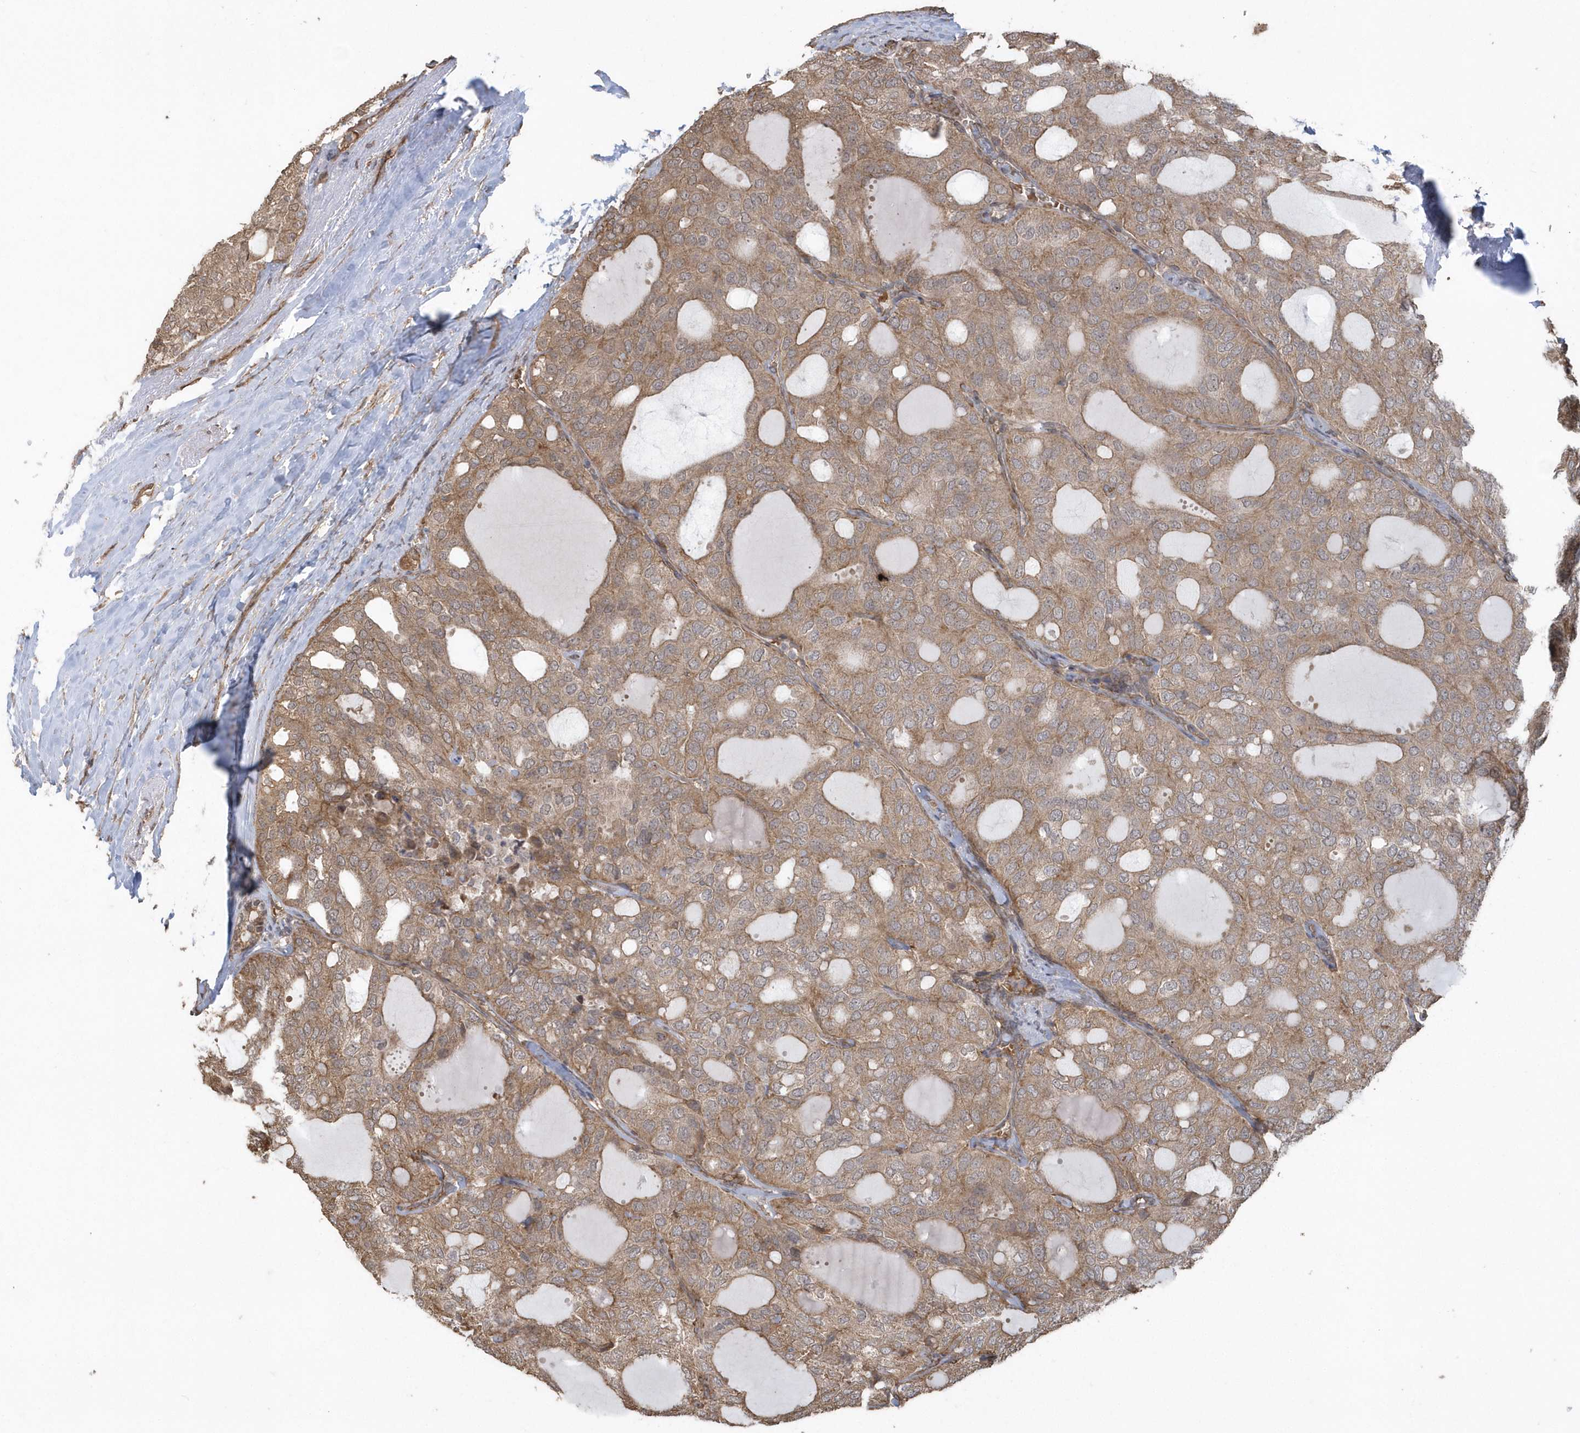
{"staining": {"intensity": "moderate", "quantity": ">75%", "location": "cytoplasmic/membranous"}, "tissue": "thyroid cancer", "cell_type": "Tumor cells", "image_type": "cancer", "snomed": [{"axis": "morphology", "description": "Follicular adenoma carcinoma, NOS"}, {"axis": "topography", "description": "Thyroid gland"}], "caption": "A medium amount of moderate cytoplasmic/membranous staining is identified in about >75% of tumor cells in thyroid follicular adenoma carcinoma tissue.", "gene": "HERPUD1", "patient": {"sex": "male", "age": 75}}